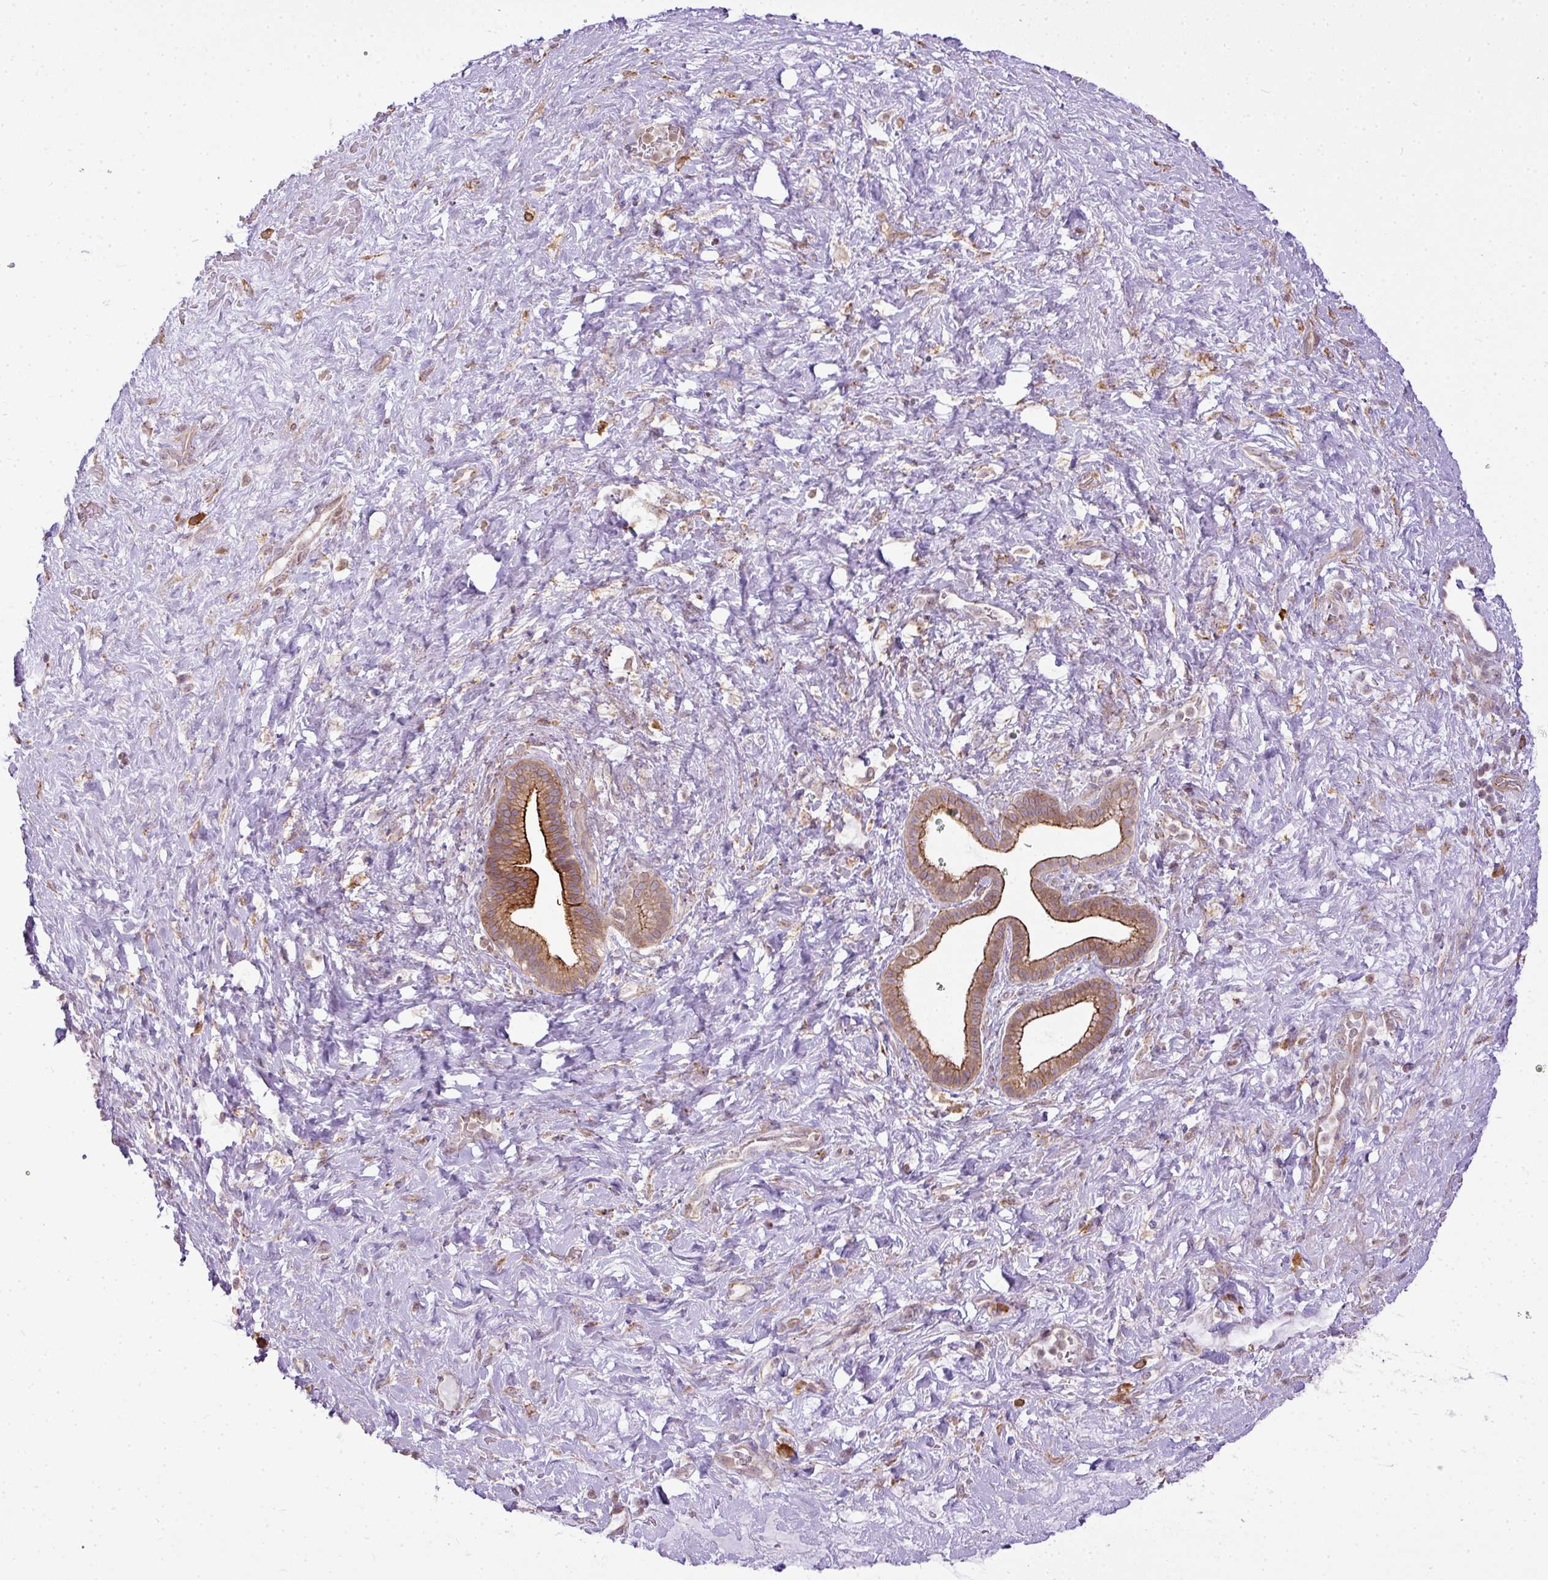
{"staining": {"intensity": "moderate", "quantity": ">75%", "location": "cytoplasmic/membranous"}, "tissue": "pancreatic cancer", "cell_type": "Tumor cells", "image_type": "cancer", "snomed": [{"axis": "morphology", "description": "Adenocarcinoma, NOS"}, {"axis": "topography", "description": "Pancreas"}], "caption": "Adenocarcinoma (pancreatic) was stained to show a protein in brown. There is medium levels of moderate cytoplasmic/membranous staining in approximately >75% of tumor cells. The staining was performed using DAB, with brown indicating positive protein expression. Nuclei are stained blue with hematoxylin.", "gene": "COX18", "patient": {"sex": "male", "age": 44}}